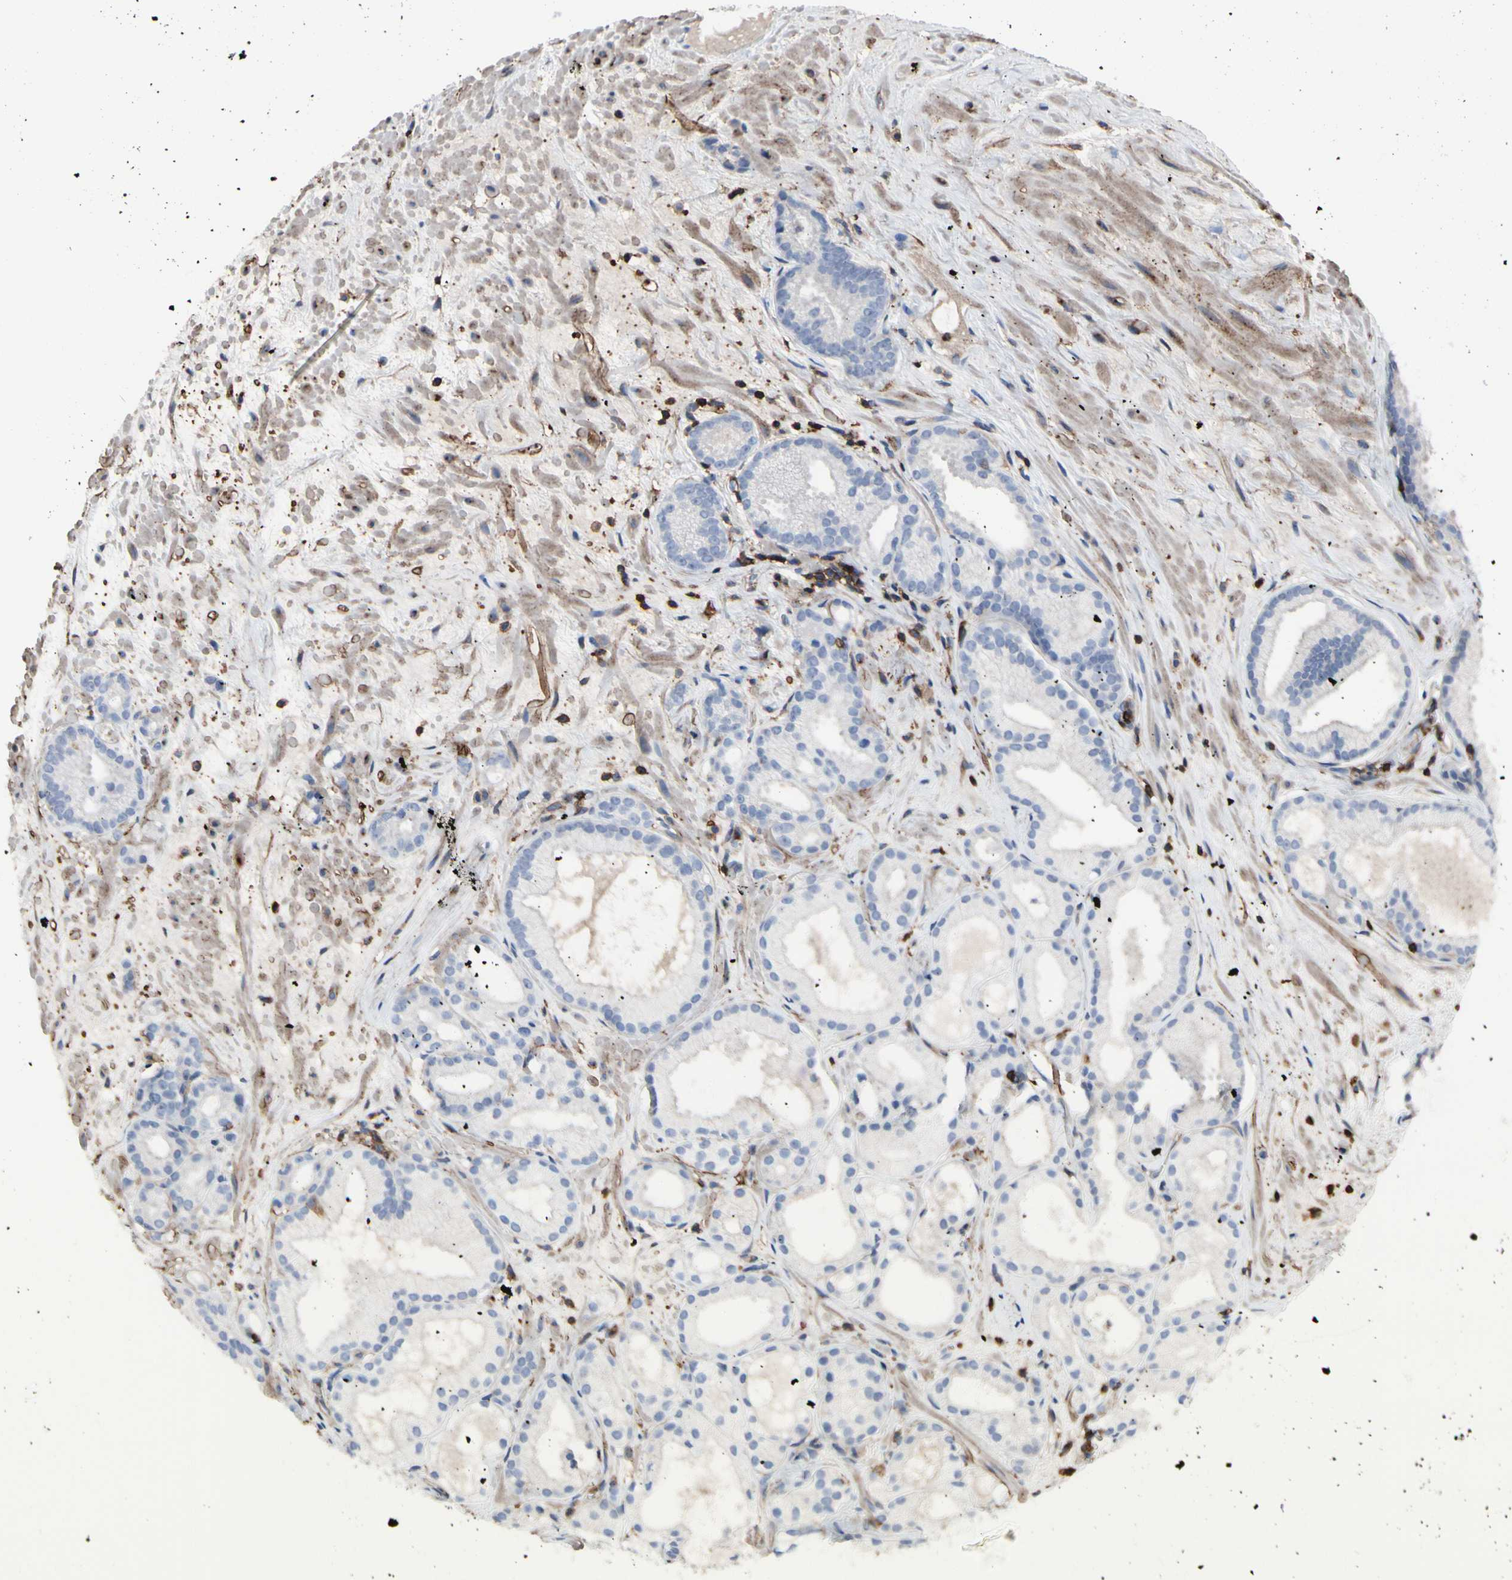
{"staining": {"intensity": "negative", "quantity": "none", "location": "none"}, "tissue": "prostate cancer", "cell_type": "Tumor cells", "image_type": "cancer", "snomed": [{"axis": "morphology", "description": "Adenocarcinoma, Low grade"}, {"axis": "topography", "description": "Prostate"}], "caption": "A high-resolution image shows IHC staining of prostate low-grade adenocarcinoma, which displays no significant staining in tumor cells.", "gene": "ANXA6", "patient": {"sex": "male", "age": 57}}